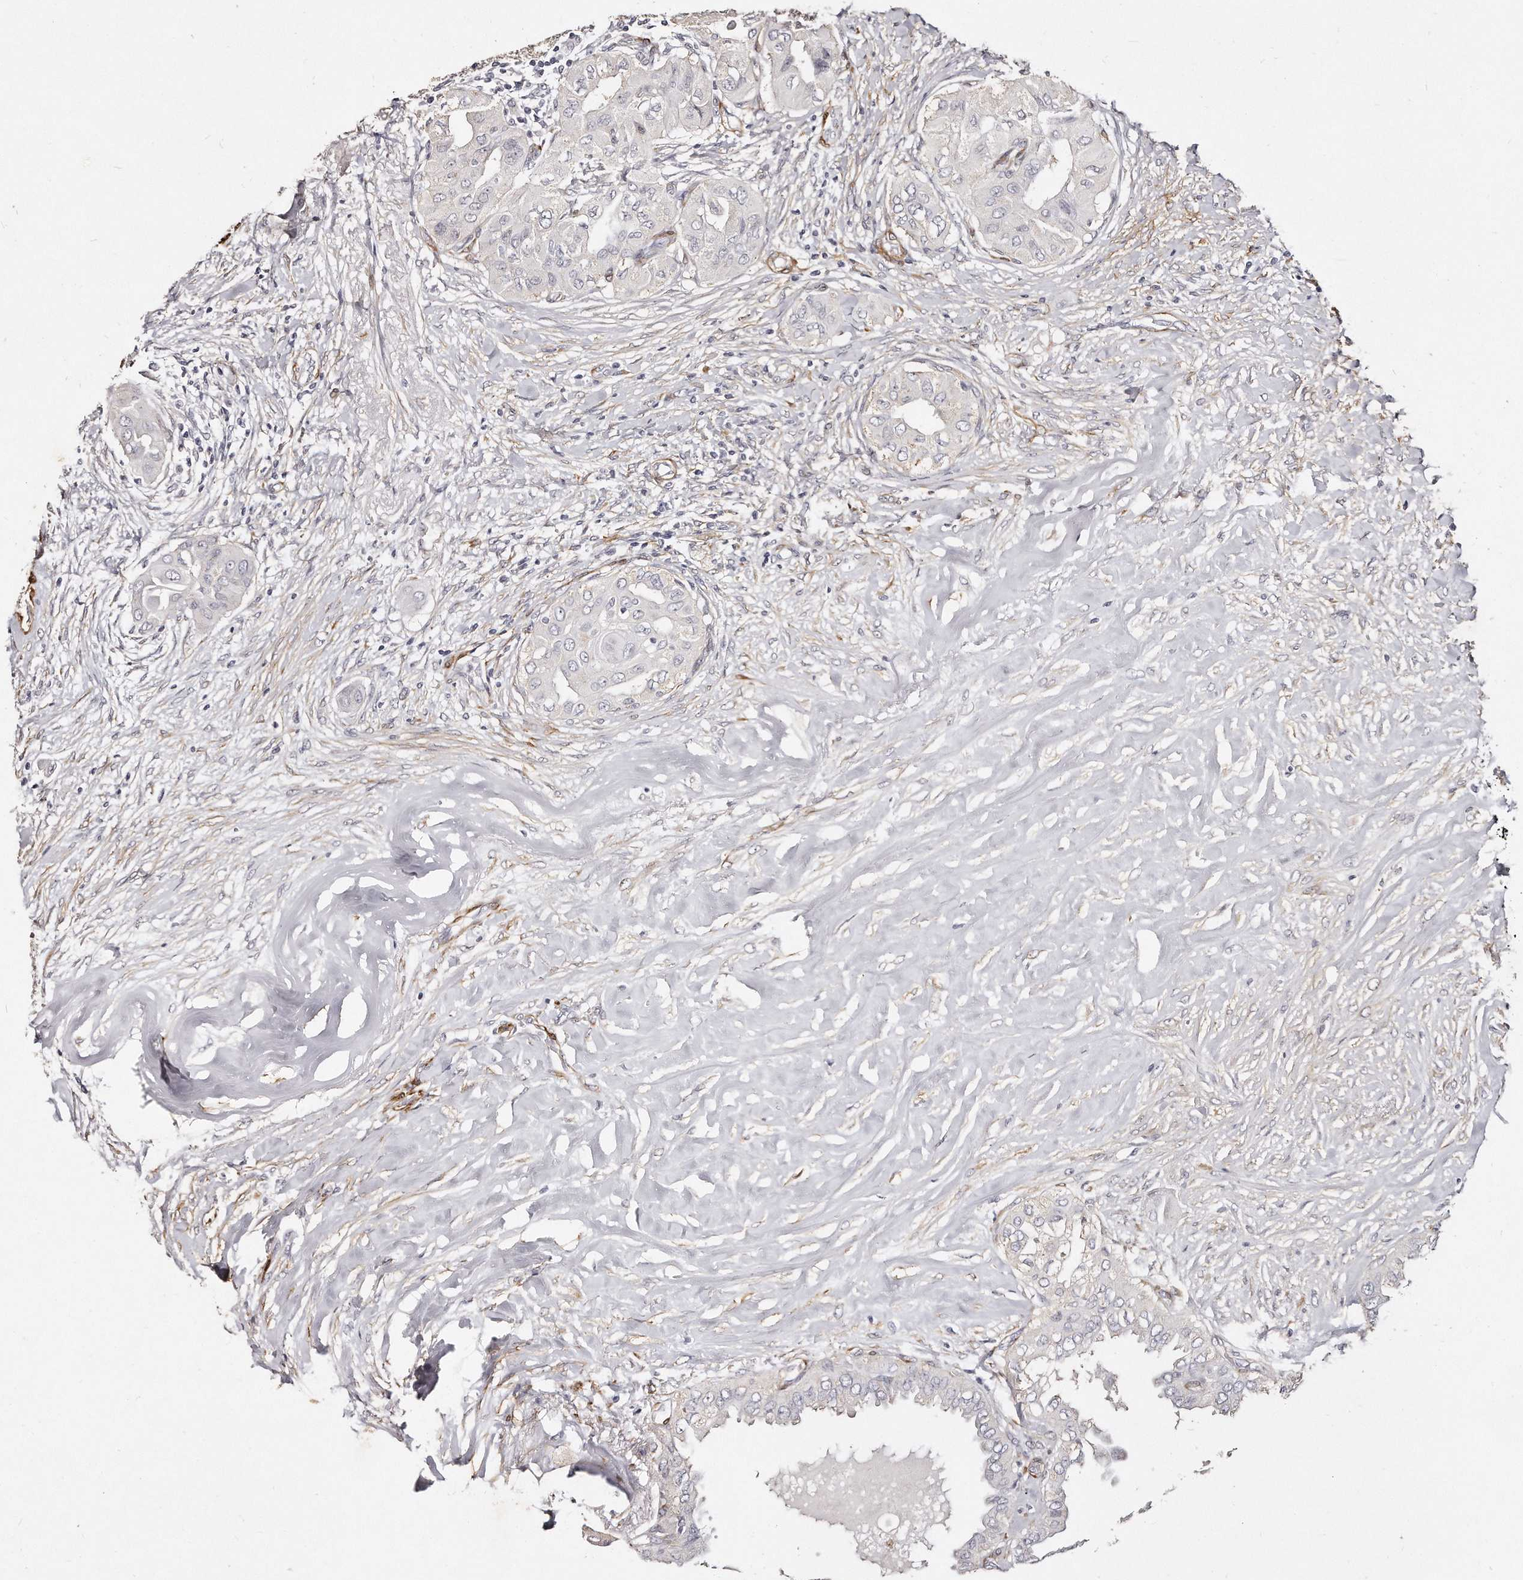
{"staining": {"intensity": "negative", "quantity": "none", "location": "none"}, "tissue": "thyroid cancer", "cell_type": "Tumor cells", "image_type": "cancer", "snomed": [{"axis": "morphology", "description": "Papillary adenocarcinoma, NOS"}, {"axis": "topography", "description": "Thyroid gland"}], "caption": "A photomicrograph of human papillary adenocarcinoma (thyroid) is negative for staining in tumor cells.", "gene": "LMOD1", "patient": {"sex": "female", "age": 59}}